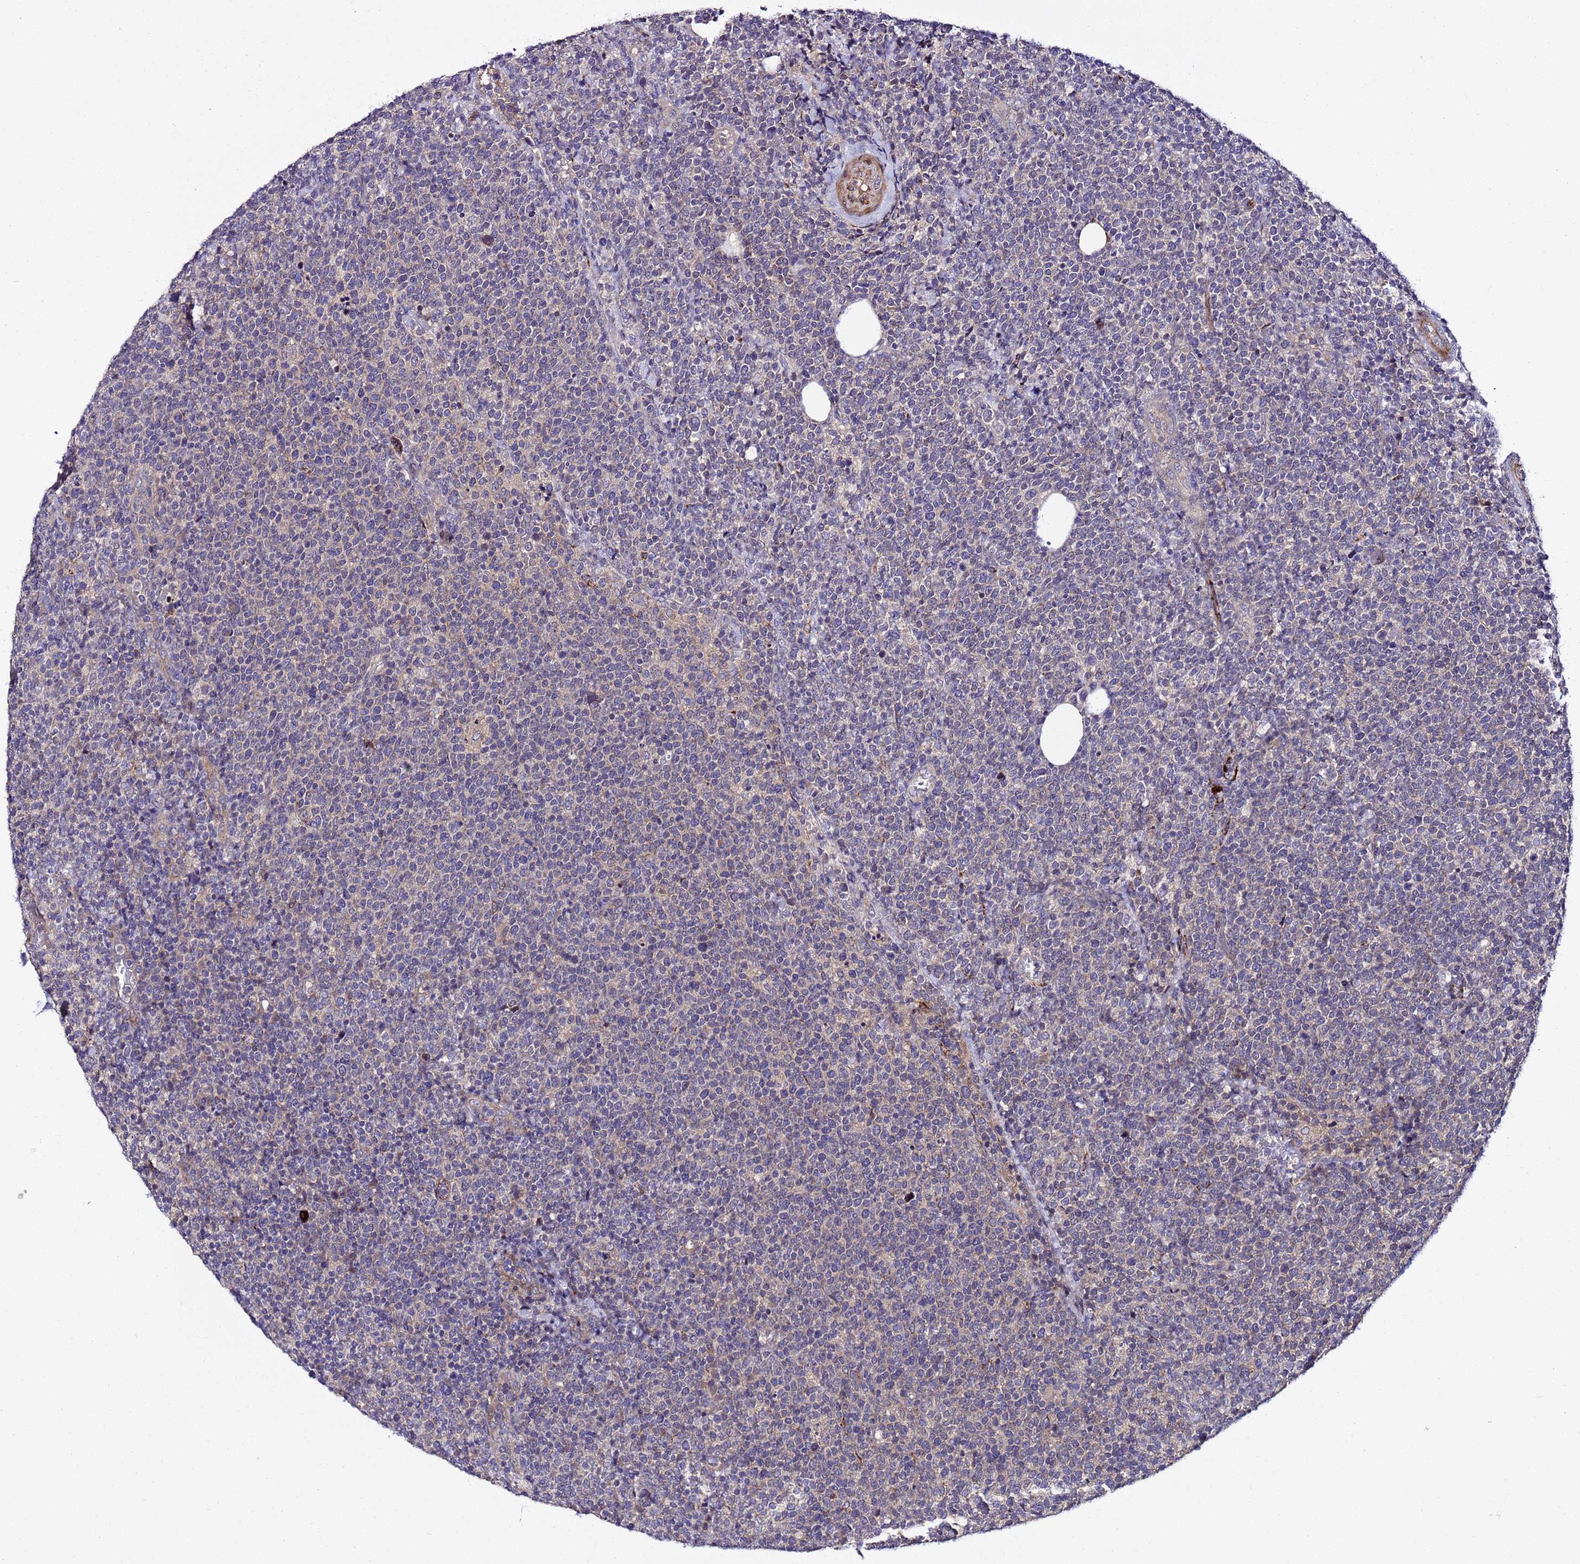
{"staining": {"intensity": "negative", "quantity": "none", "location": "none"}, "tissue": "lymphoma", "cell_type": "Tumor cells", "image_type": "cancer", "snomed": [{"axis": "morphology", "description": "Malignant lymphoma, non-Hodgkin's type, High grade"}, {"axis": "topography", "description": "Lymph node"}], "caption": "Histopathology image shows no significant protein staining in tumor cells of lymphoma. (DAB (3,3'-diaminobenzidine) immunohistochemistry (IHC) with hematoxylin counter stain).", "gene": "PLXDC2", "patient": {"sex": "male", "age": 61}}